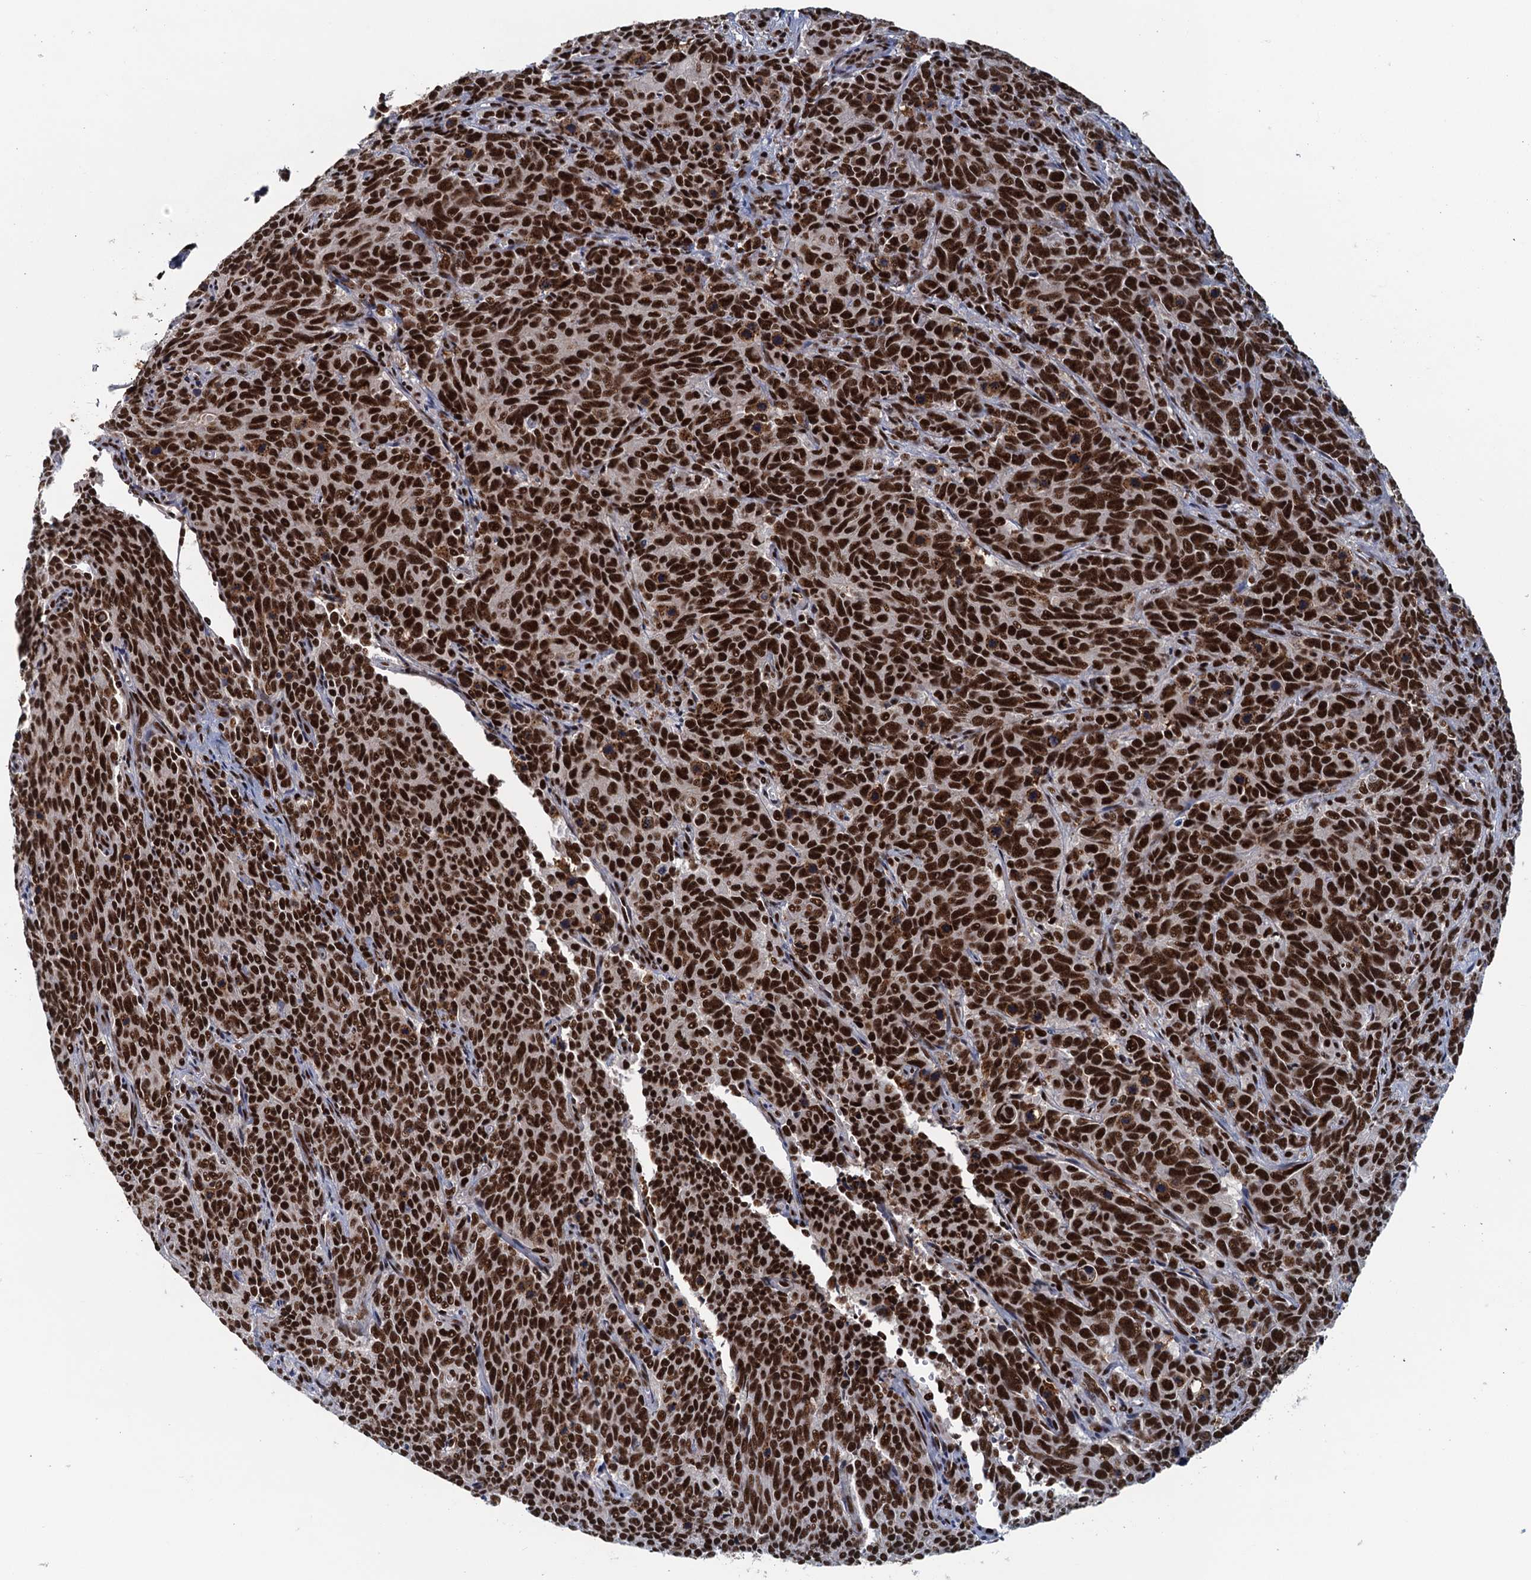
{"staining": {"intensity": "strong", "quantity": ">75%", "location": "nuclear"}, "tissue": "cervical cancer", "cell_type": "Tumor cells", "image_type": "cancer", "snomed": [{"axis": "morphology", "description": "Squamous cell carcinoma, NOS"}, {"axis": "topography", "description": "Cervix"}], "caption": "Immunohistochemical staining of cervical squamous cell carcinoma demonstrates high levels of strong nuclear staining in approximately >75% of tumor cells.", "gene": "ZC3H18", "patient": {"sex": "female", "age": 60}}